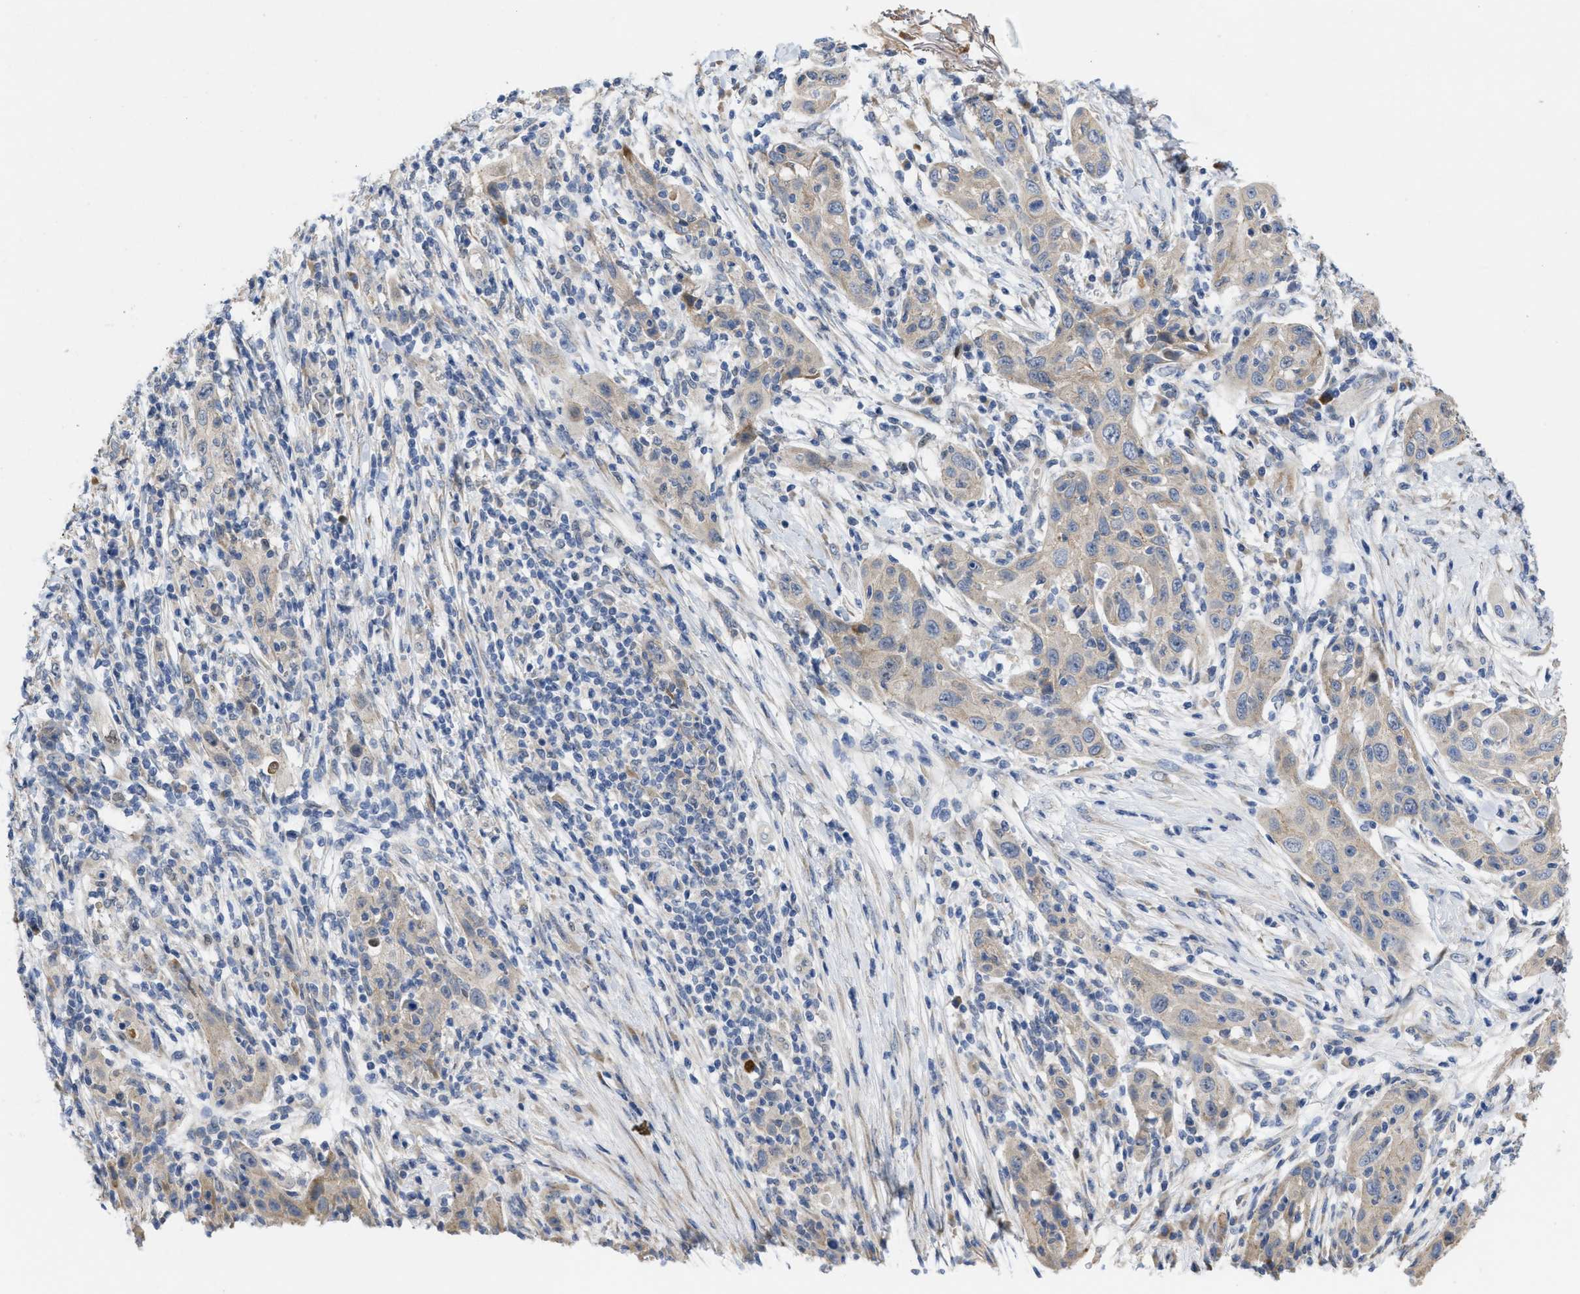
{"staining": {"intensity": "weak", "quantity": "25%-75%", "location": "cytoplasmic/membranous"}, "tissue": "skin cancer", "cell_type": "Tumor cells", "image_type": "cancer", "snomed": [{"axis": "morphology", "description": "Squamous cell carcinoma, NOS"}, {"axis": "topography", "description": "Skin"}], "caption": "This is an image of immunohistochemistry (IHC) staining of skin cancer (squamous cell carcinoma), which shows weak staining in the cytoplasmic/membranous of tumor cells.", "gene": "CDPF1", "patient": {"sex": "female", "age": 88}}